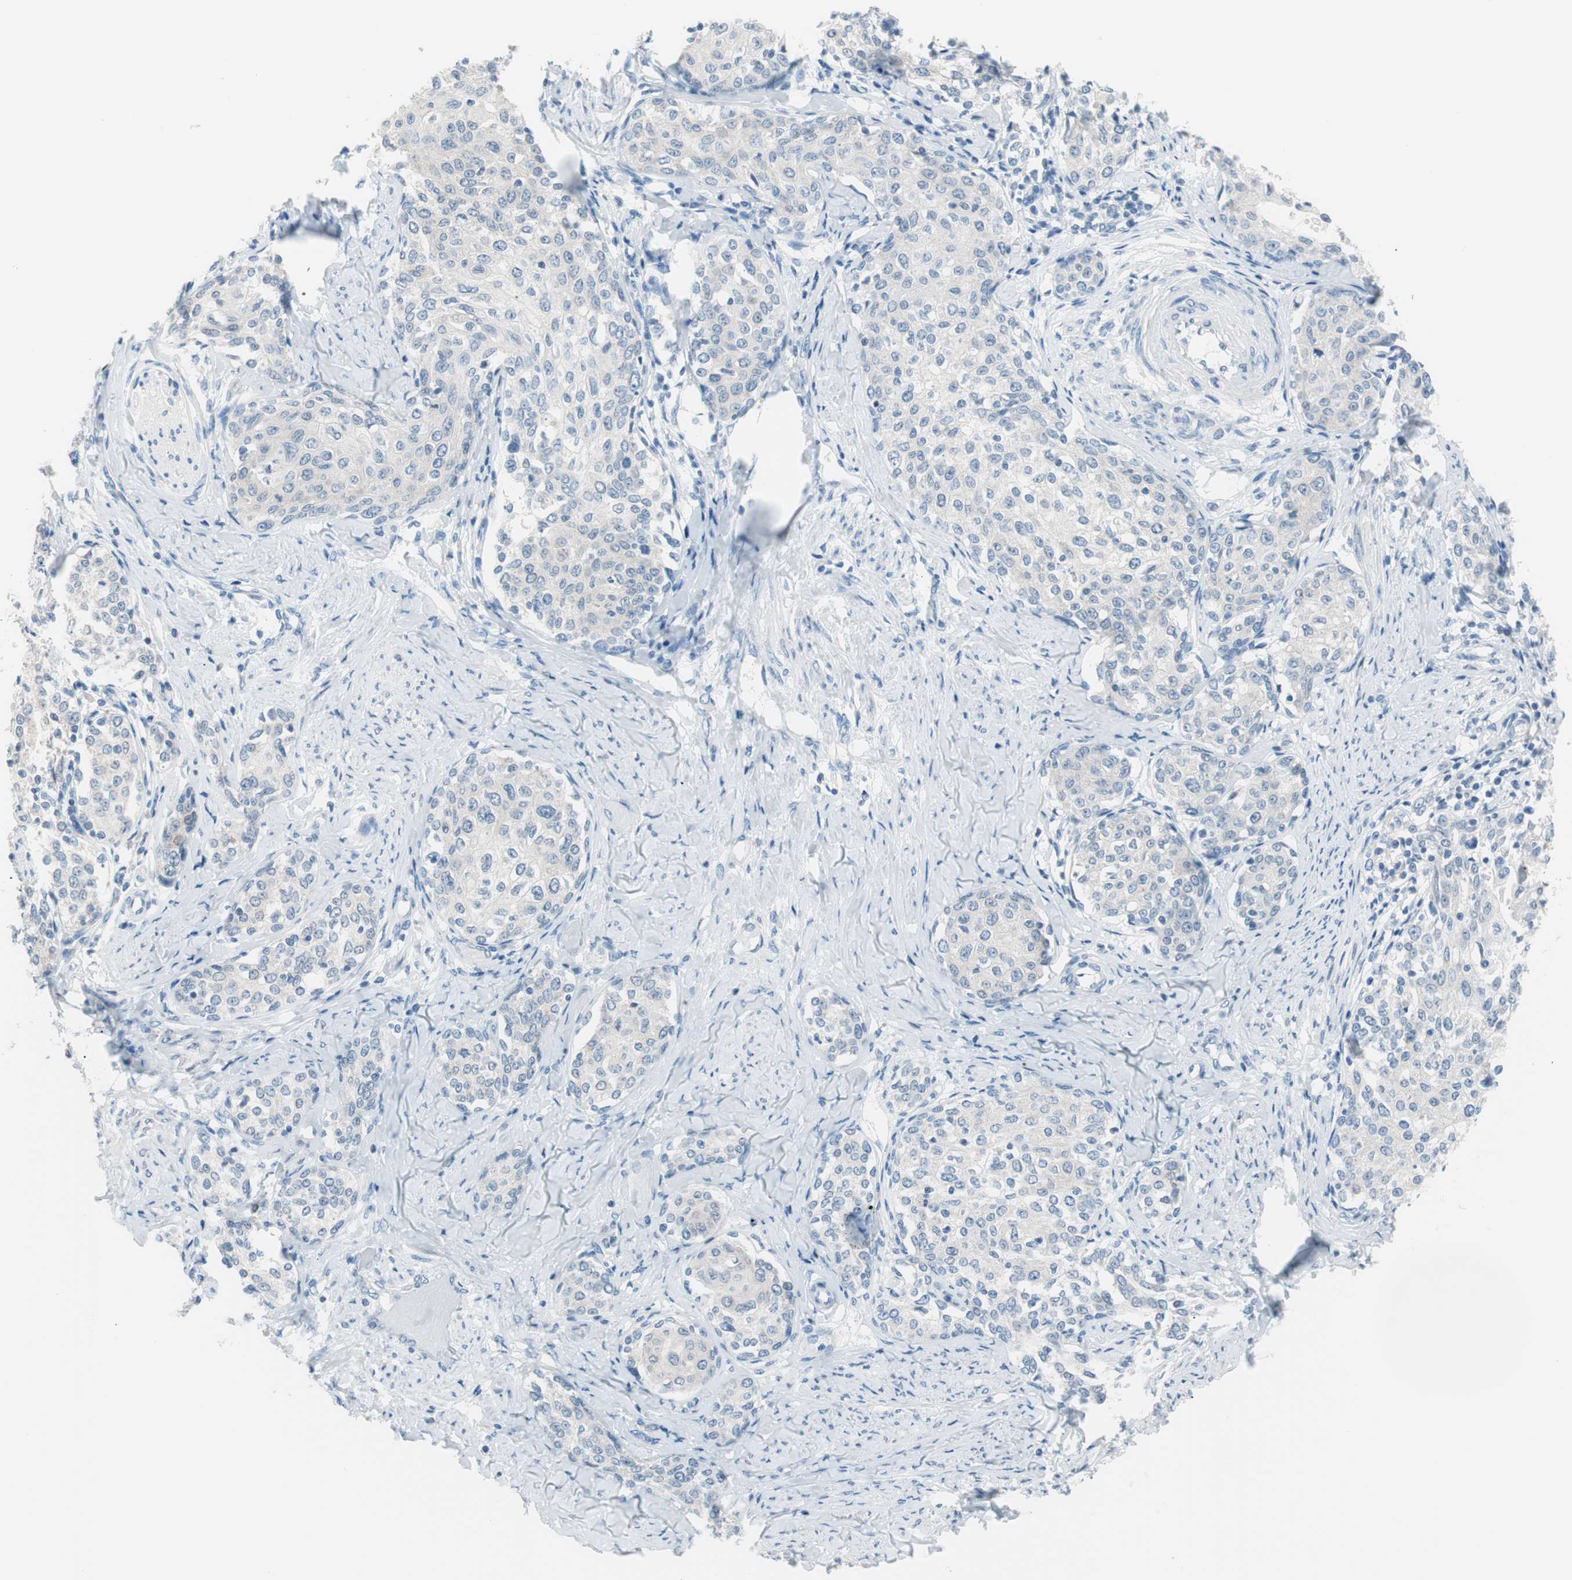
{"staining": {"intensity": "negative", "quantity": "none", "location": "none"}, "tissue": "cervical cancer", "cell_type": "Tumor cells", "image_type": "cancer", "snomed": [{"axis": "morphology", "description": "Squamous cell carcinoma, NOS"}, {"axis": "morphology", "description": "Adenocarcinoma, NOS"}, {"axis": "topography", "description": "Cervix"}], "caption": "Photomicrograph shows no significant protein staining in tumor cells of cervical cancer. The staining is performed using DAB (3,3'-diaminobenzidine) brown chromogen with nuclei counter-stained in using hematoxylin.", "gene": "VIL1", "patient": {"sex": "female", "age": 52}}